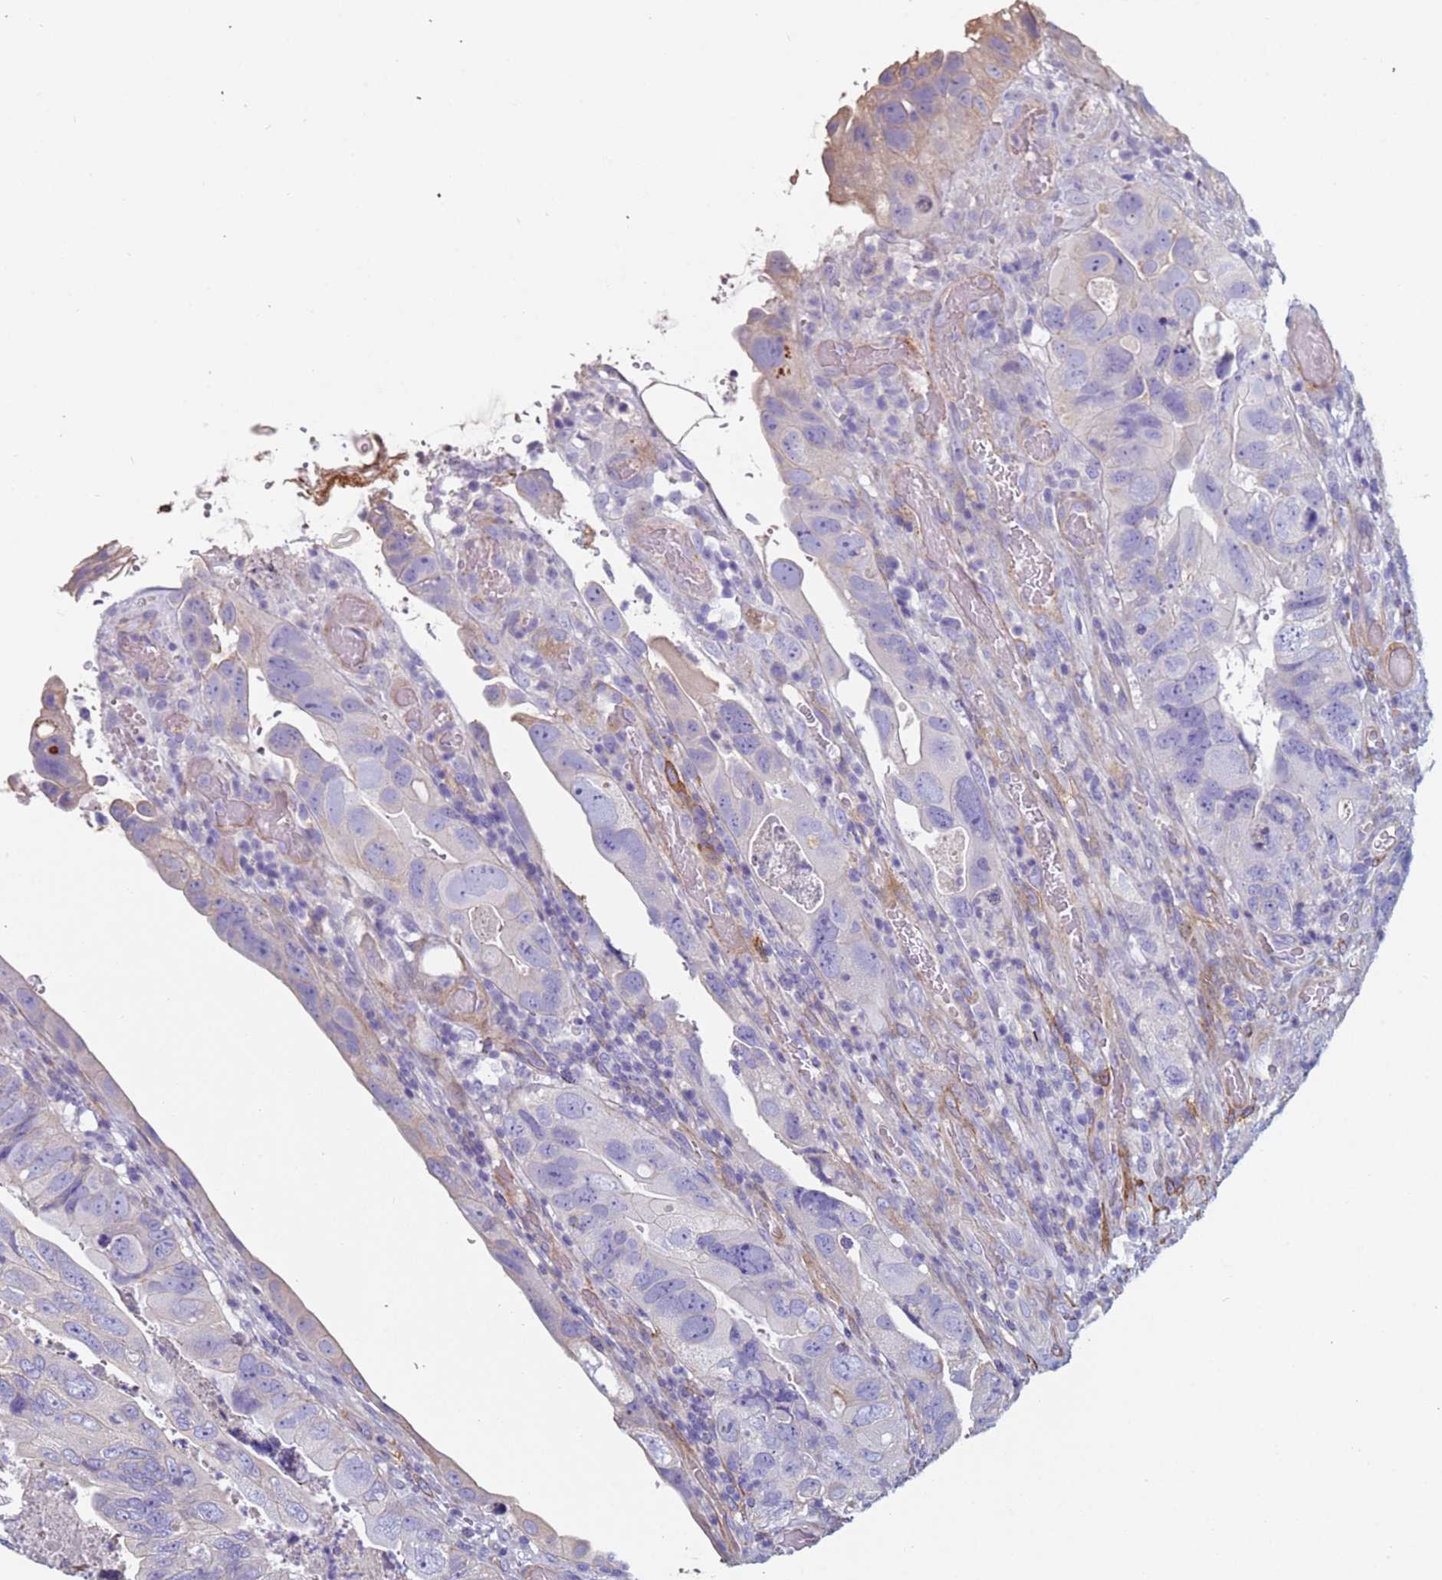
{"staining": {"intensity": "negative", "quantity": "none", "location": "none"}, "tissue": "colorectal cancer", "cell_type": "Tumor cells", "image_type": "cancer", "snomed": [{"axis": "morphology", "description": "Adenocarcinoma, NOS"}, {"axis": "topography", "description": "Rectum"}], "caption": "DAB (3,3'-diaminobenzidine) immunohistochemical staining of colorectal cancer (adenocarcinoma) demonstrates no significant staining in tumor cells.", "gene": "ABCA8", "patient": {"sex": "male", "age": 63}}